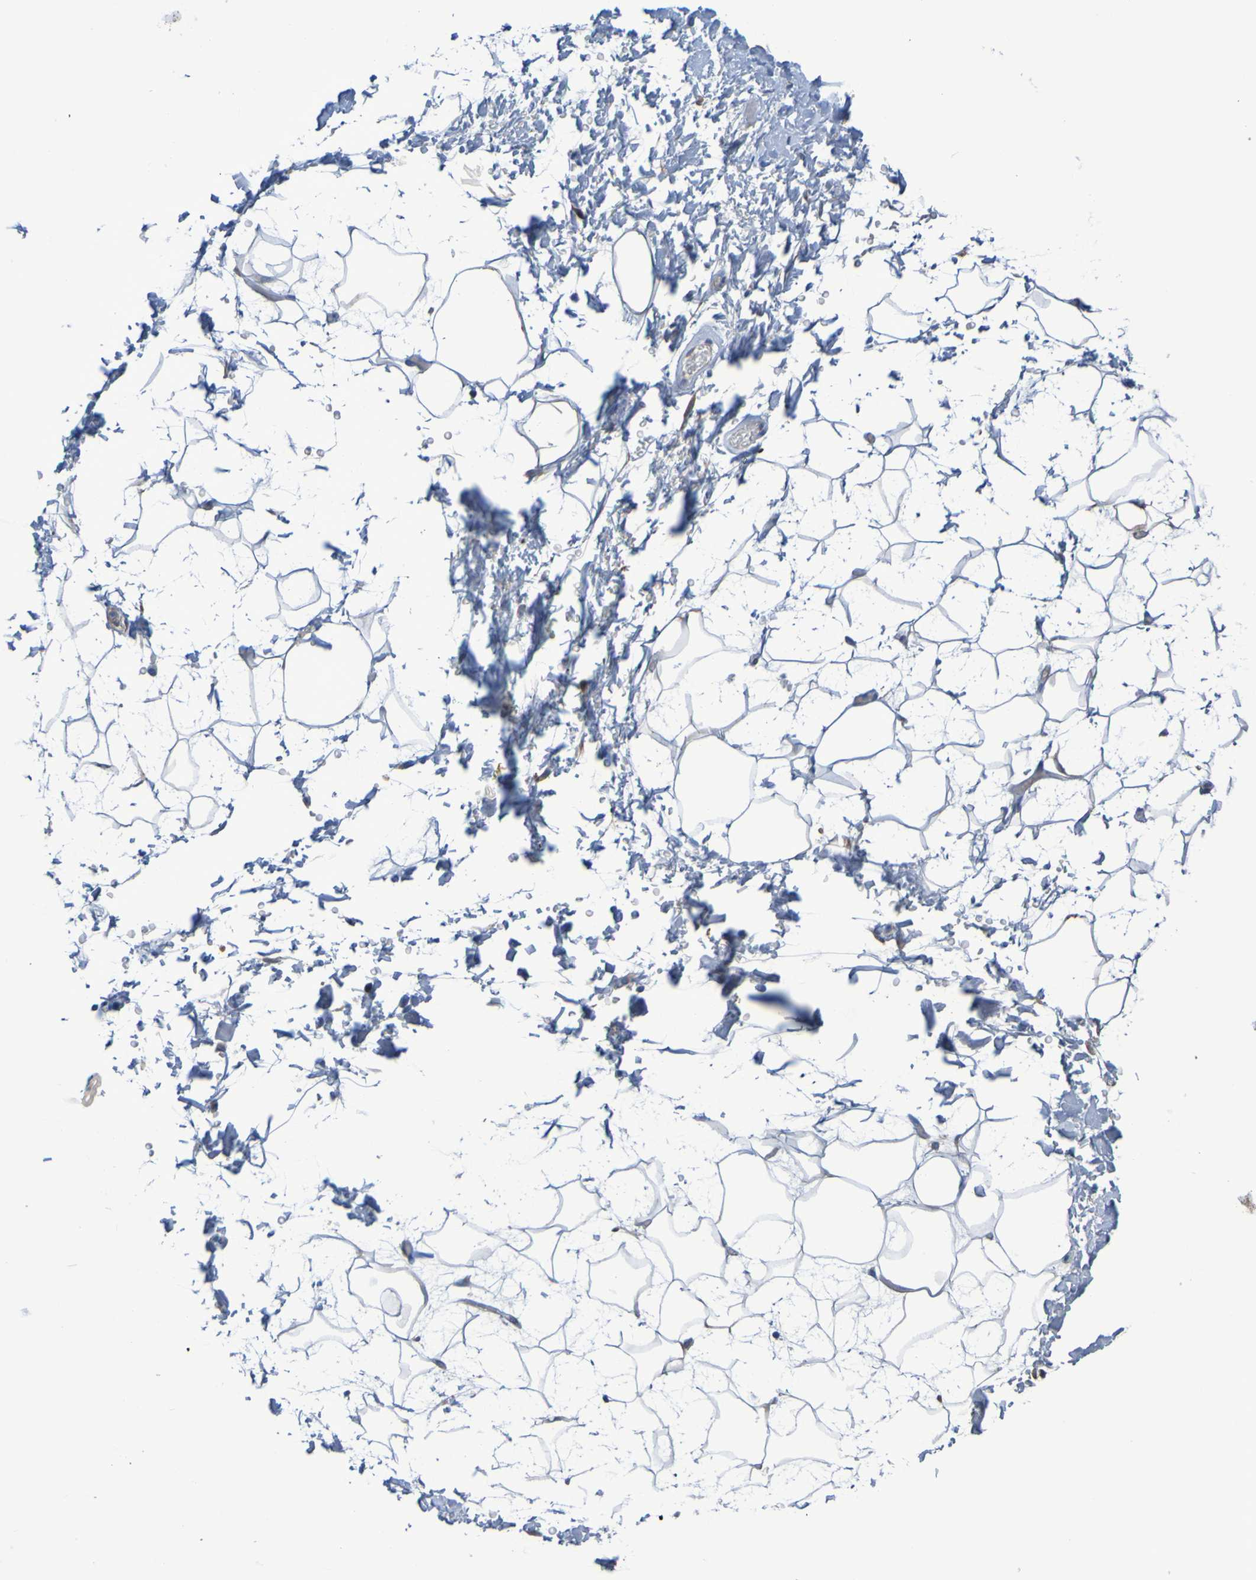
{"staining": {"intensity": "negative", "quantity": "none", "location": "none"}, "tissue": "adipose tissue", "cell_type": "Adipocytes", "image_type": "normal", "snomed": [{"axis": "morphology", "description": "Normal tissue, NOS"}, {"axis": "topography", "description": "Soft tissue"}], "caption": "Benign adipose tissue was stained to show a protein in brown. There is no significant positivity in adipocytes. (DAB immunohistochemistry, high magnification).", "gene": "NPRL3", "patient": {"sex": "male", "age": 72}}